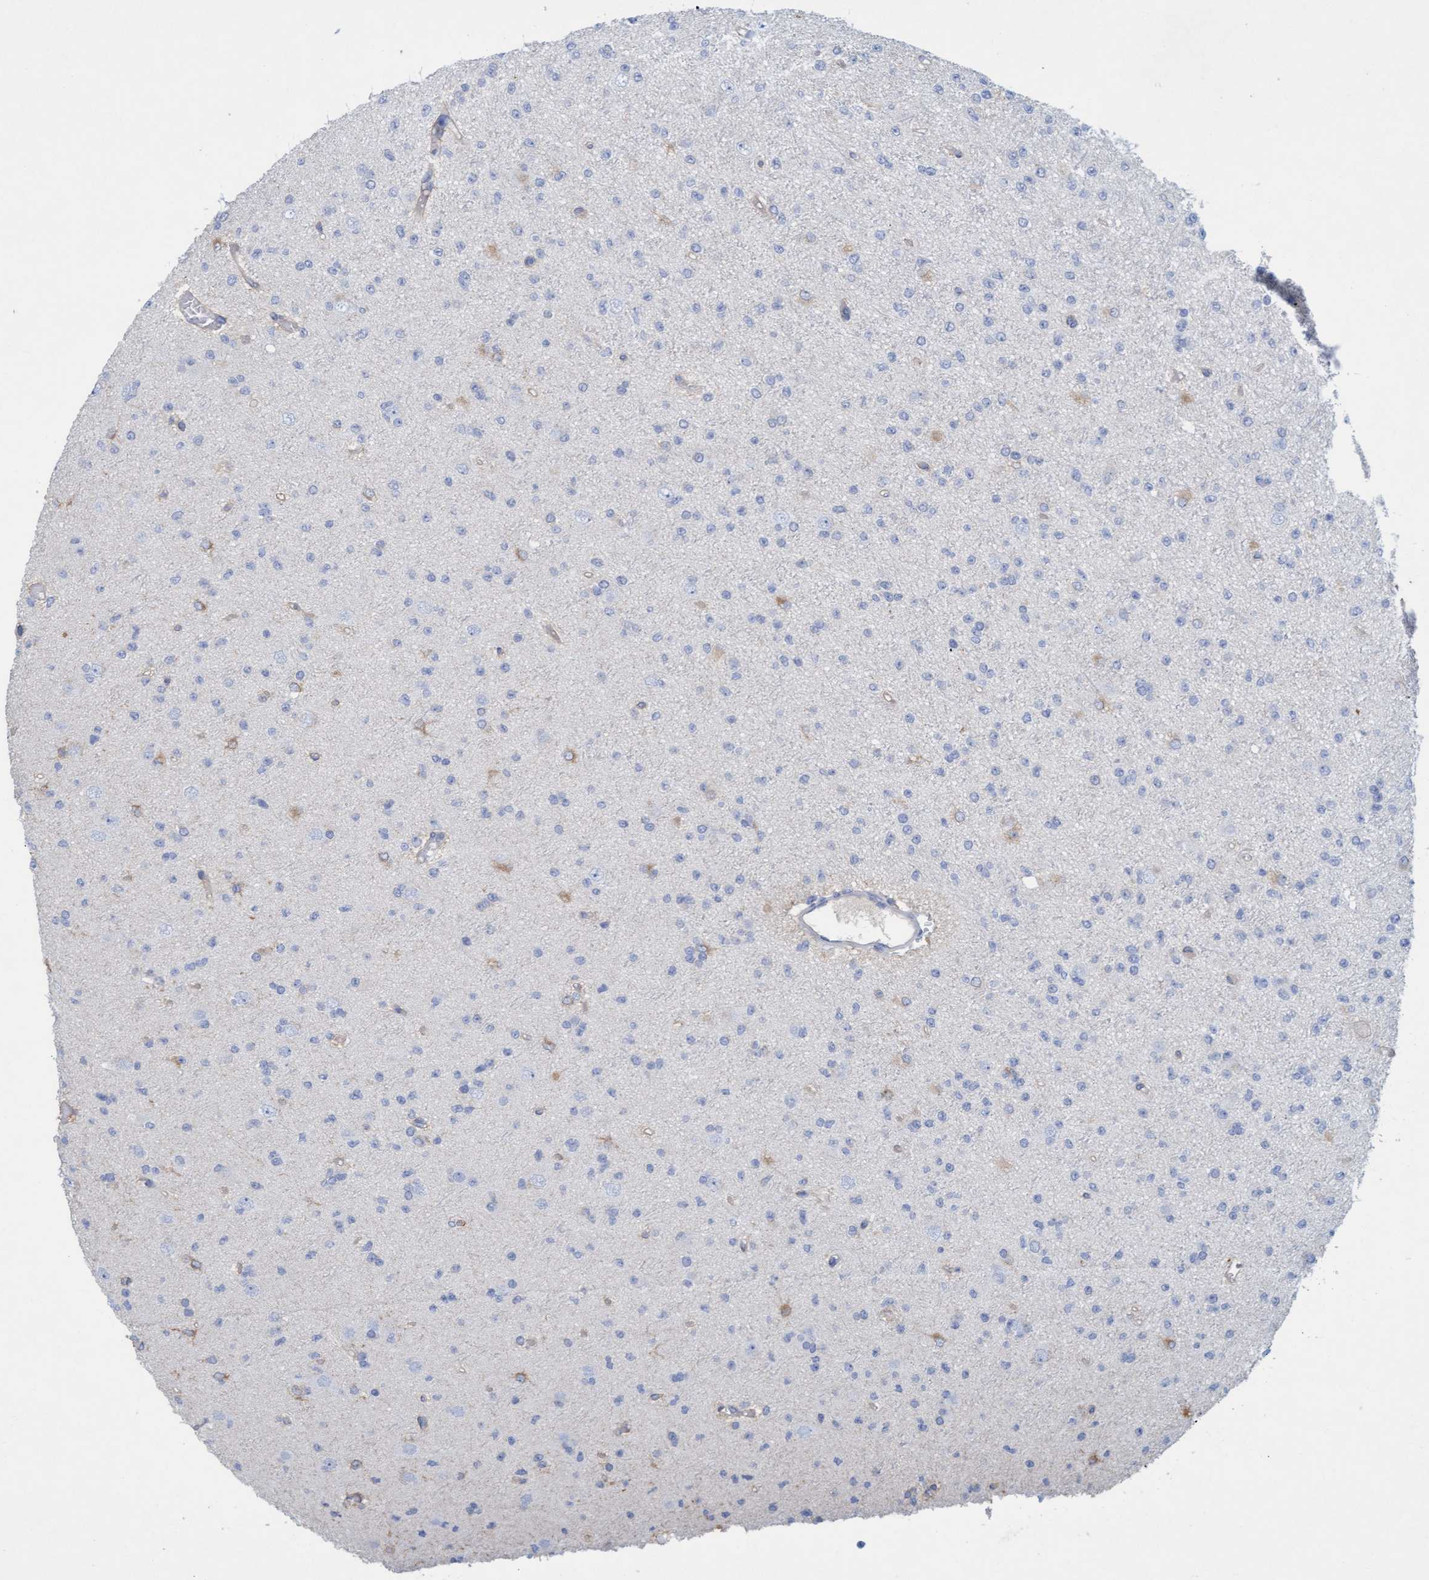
{"staining": {"intensity": "negative", "quantity": "none", "location": "none"}, "tissue": "glioma", "cell_type": "Tumor cells", "image_type": "cancer", "snomed": [{"axis": "morphology", "description": "Glioma, malignant, Low grade"}, {"axis": "topography", "description": "Brain"}], "caption": "The histopathology image shows no significant positivity in tumor cells of malignant glioma (low-grade).", "gene": "SIGIRR", "patient": {"sex": "female", "age": 22}}